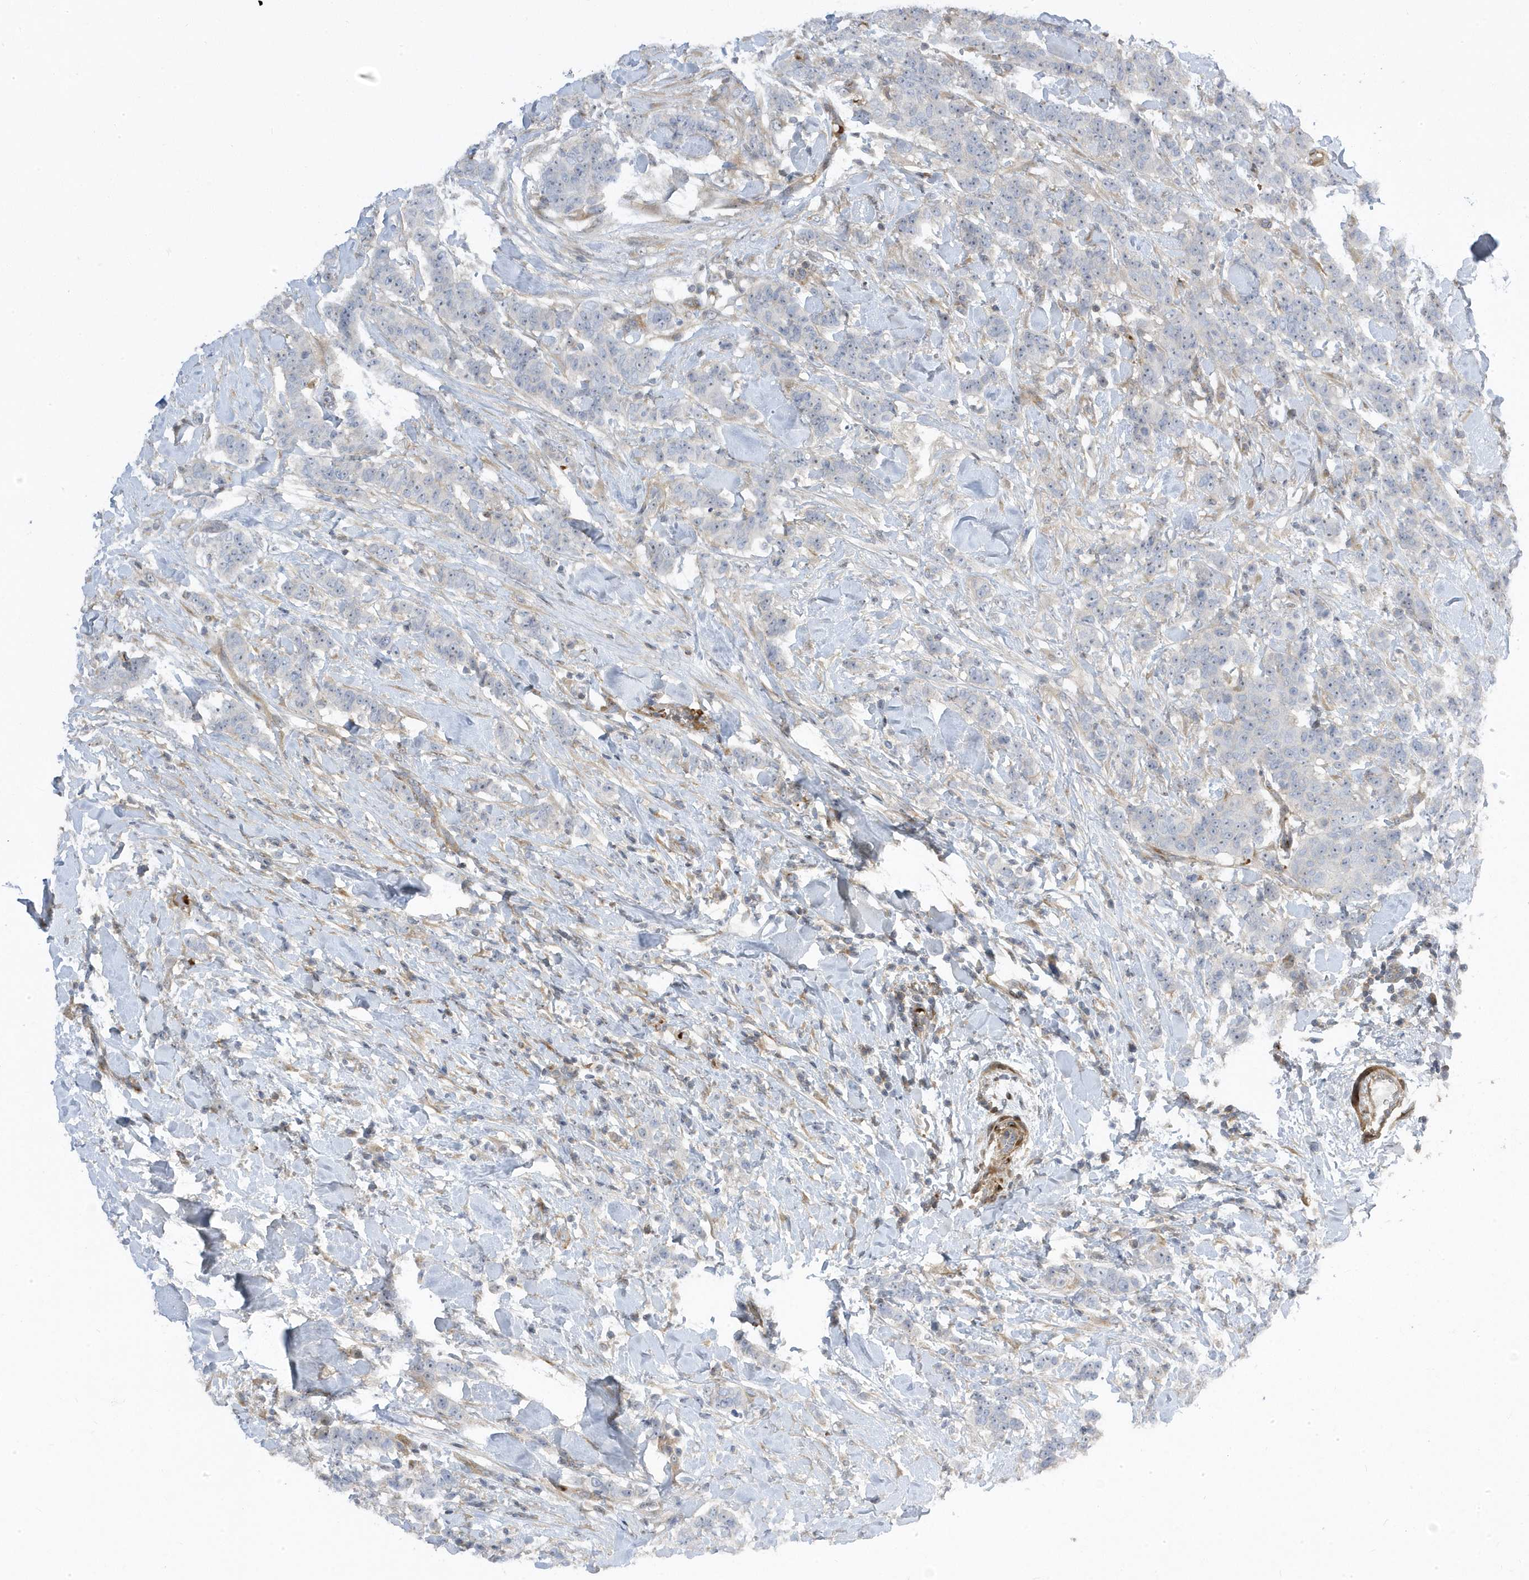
{"staining": {"intensity": "negative", "quantity": "none", "location": "none"}, "tissue": "breast cancer", "cell_type": "Tumor cells", "image_type": "cancer", "snomed": [{"axis": "morphology", "description": "Duct carcinoma"}, {"axis": "topography", "description": "Breast"}], "caption": "High power microscopy photomicrograph of an immunohistochemistry micrograph of breast invasive ductal carcinoma, revealing no significant staining in tumor cells. Nuclei are stained in blue.", "gene": "MAP7D3", "patient": {"sex": "female", "age": 40}}